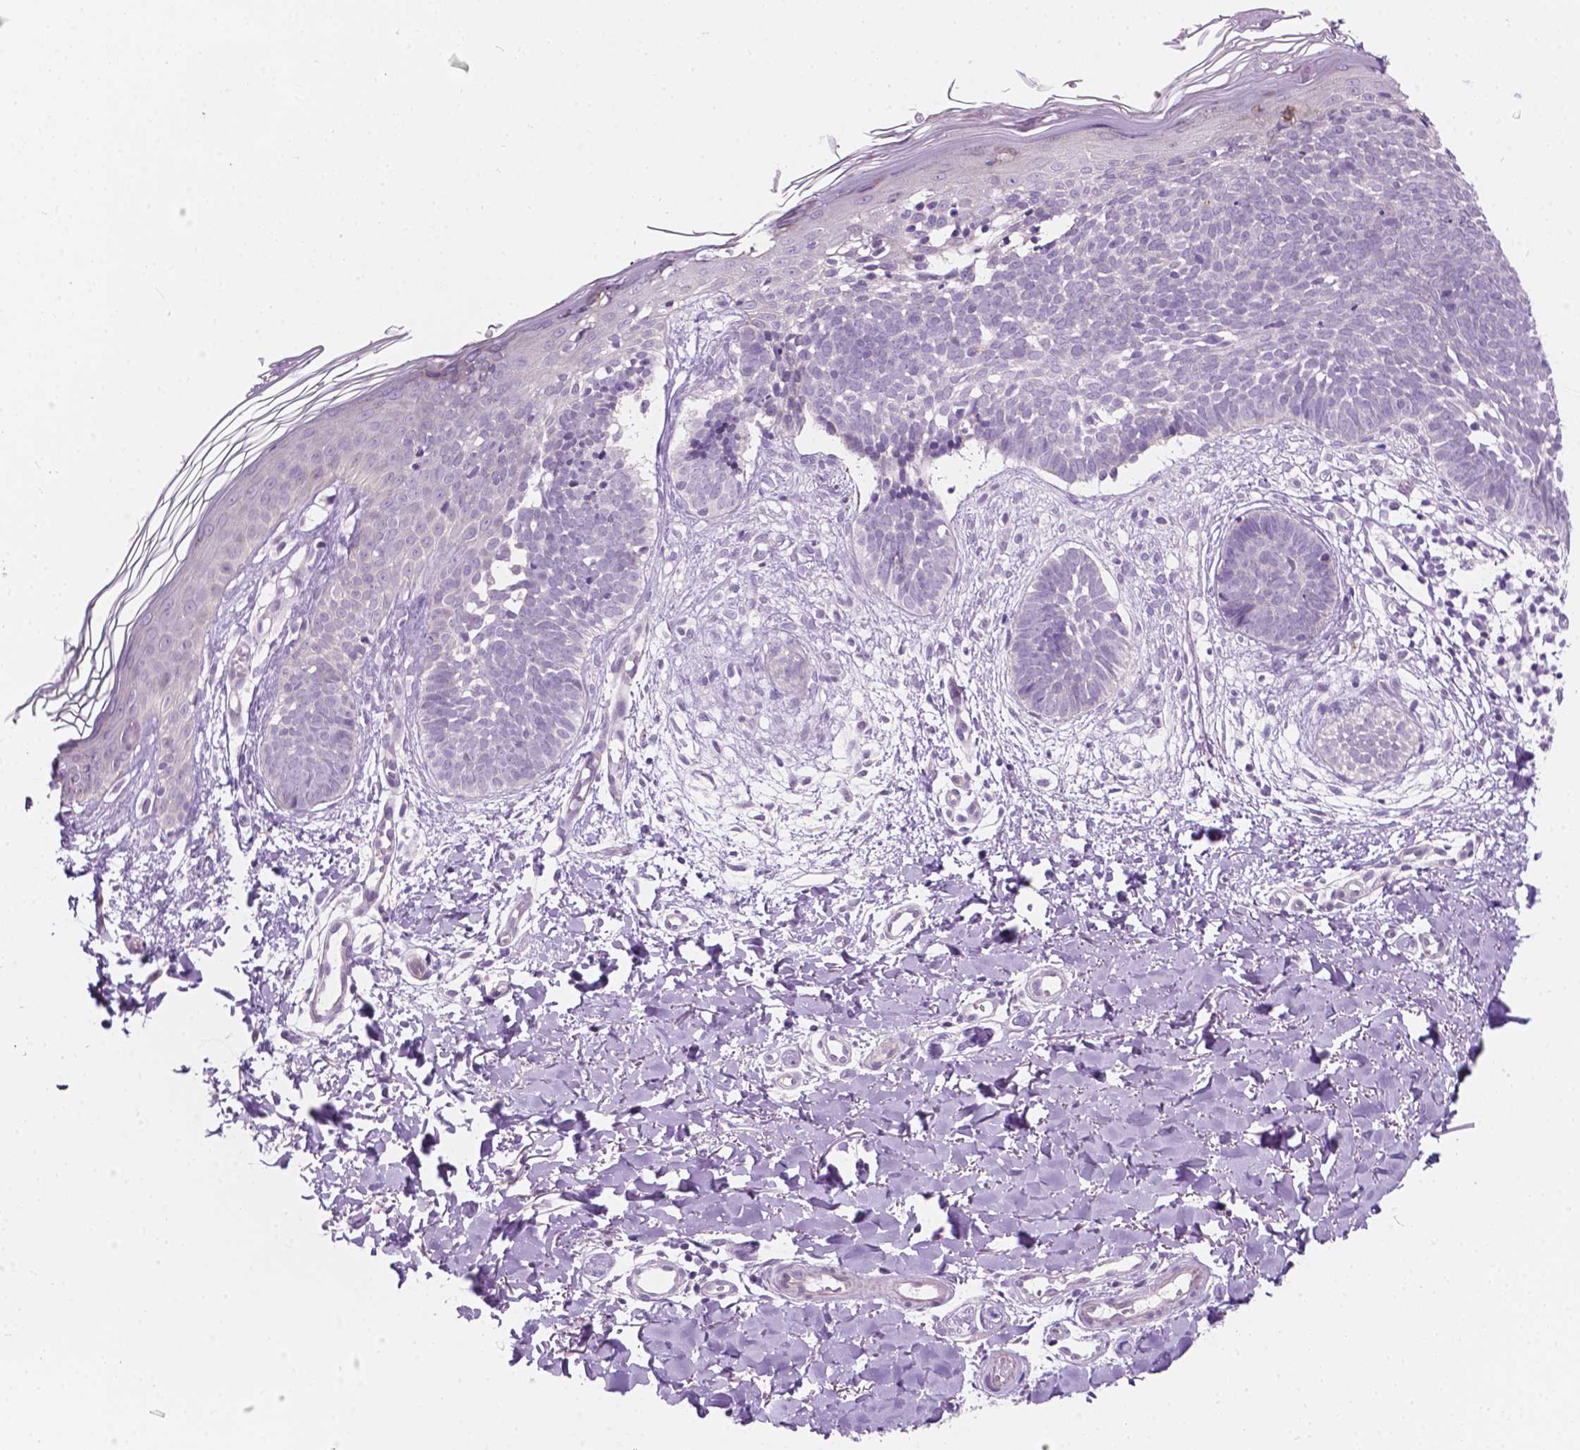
{"staining": {"intensity": "negative", "quantity": "none", "location": "none"}, "tissue": "skin cancer", "cell_type": "Tumor cells", "image_type": "cancer", "snomed": [{"axis": "morphology", "description": "Basal cell carcinoma"}, {"axis": "topography", "description": "Skin"}], "caption": "This photomicrograph is of skin cancer stained with IHC to label a protein in brown with the nuclei are counter-stained blue. There is no staining in tumor cells.", "gene": "NOS1AP", "patient": {"sex": "female", "age": 51}}